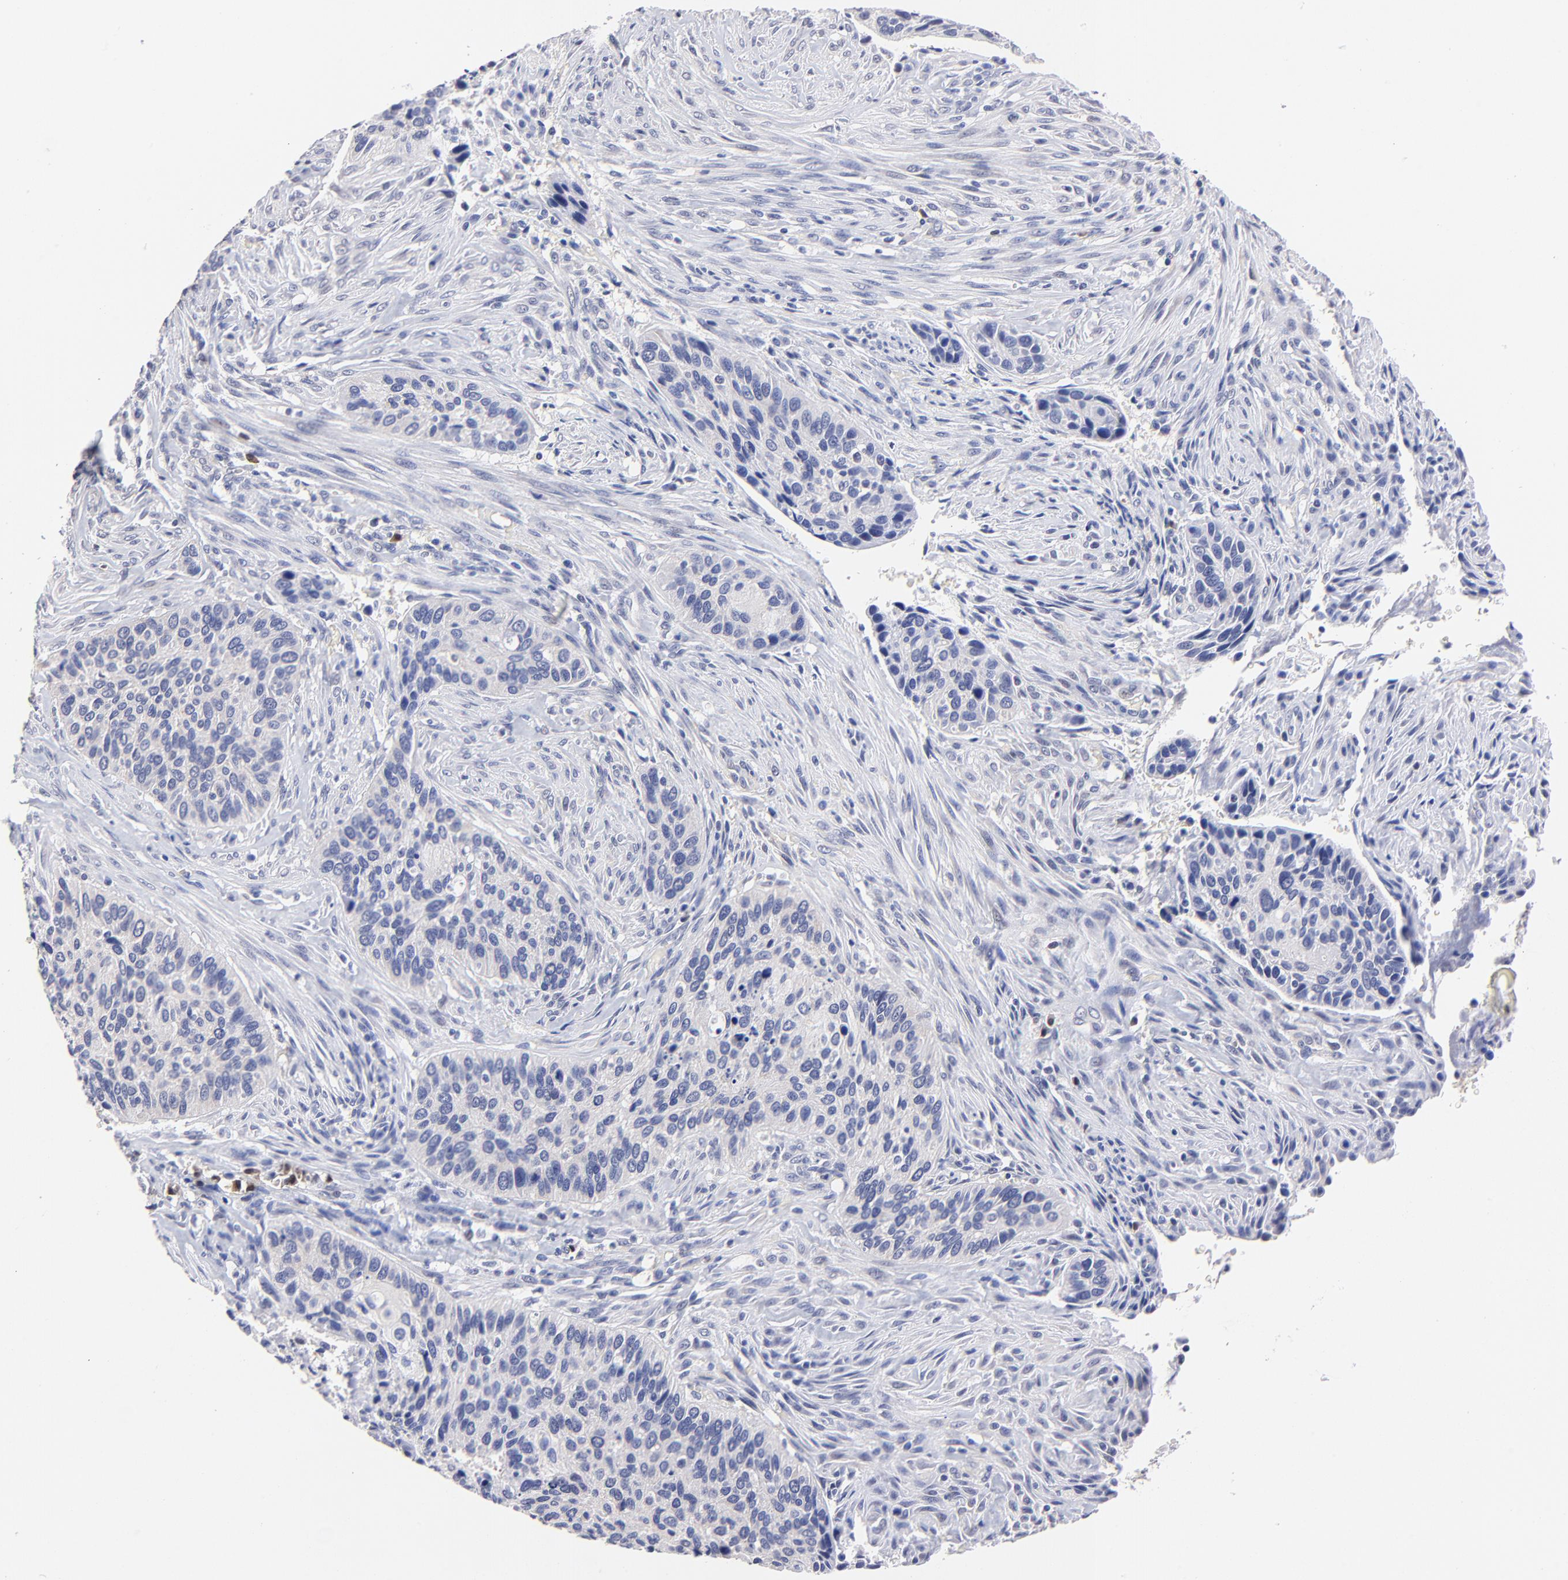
{"staining": {"intensity": "negative", "quantity": "none", "location": "none"}, "tissue": "cervical cancer", "cell_type": "Tumor cells", "image_type": "cancer", "snomed": [{"axis": "morphology", "description": "Adenocarcinoma, NOS"}, {"axis": "topography", "description": "Cervix"}], "caption": "The image shows no staining of tumor cells in cervical cancer.", "gene": "ZNF155", "patient": {"sex": "female", "age": 29}}